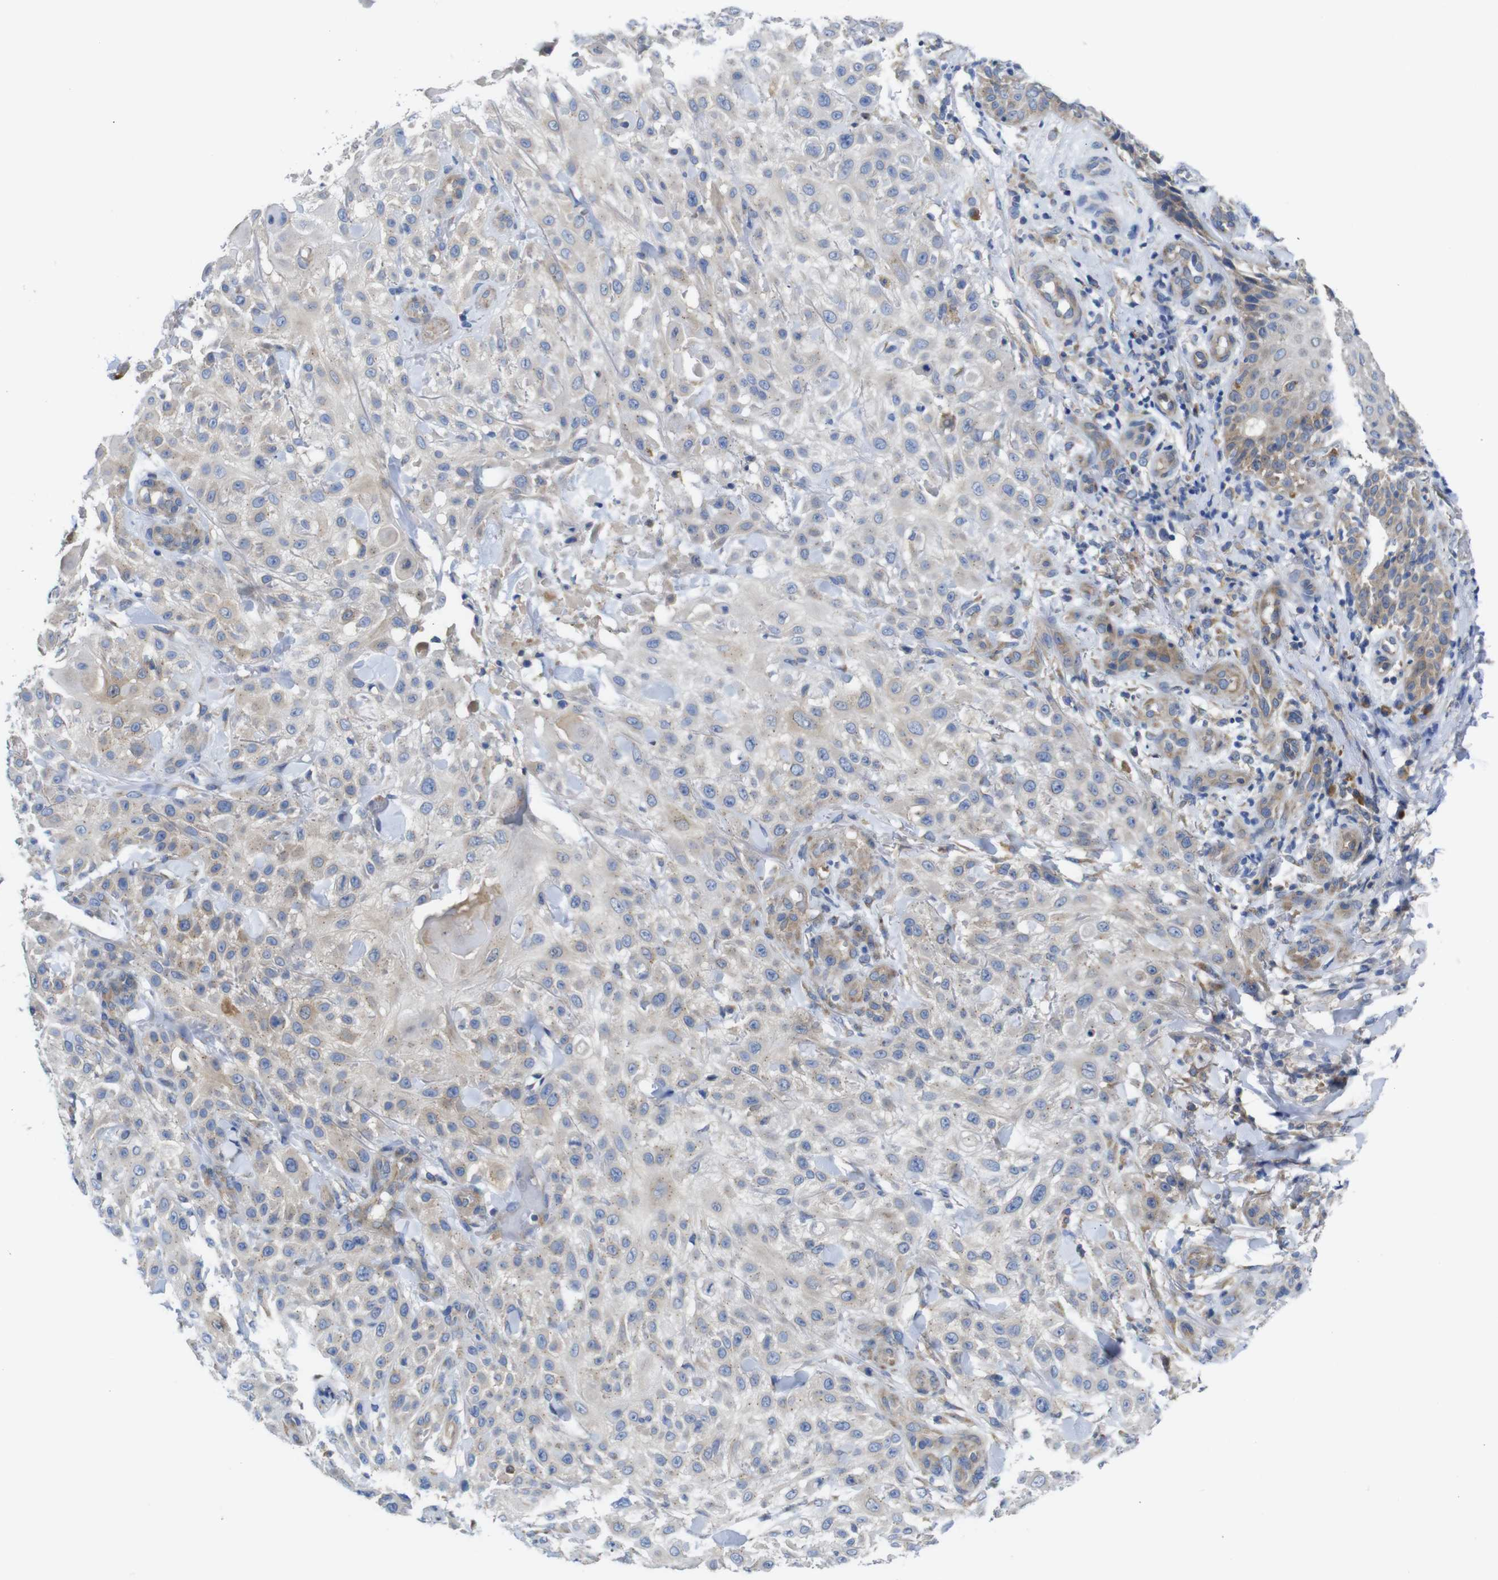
{"staining": {"intensity": "weak", "quantity": "<25%", "location": "cytoplasmic/membranous"}, "tissue": "skin cancer", "cell_type": "Tumor cells", "image_type": "cancer", "snomed": [{"axis": "morphology", "description": "Squamous cell carcinoma, NOS"}, {"axis": "topography", "description": "Skin"}], "caption": "There is no significant staining in tumor cells of skin squamous cell carcinoma.", "gene": "DDRGK1", "patient": {"sex": "female", "age": 42}}